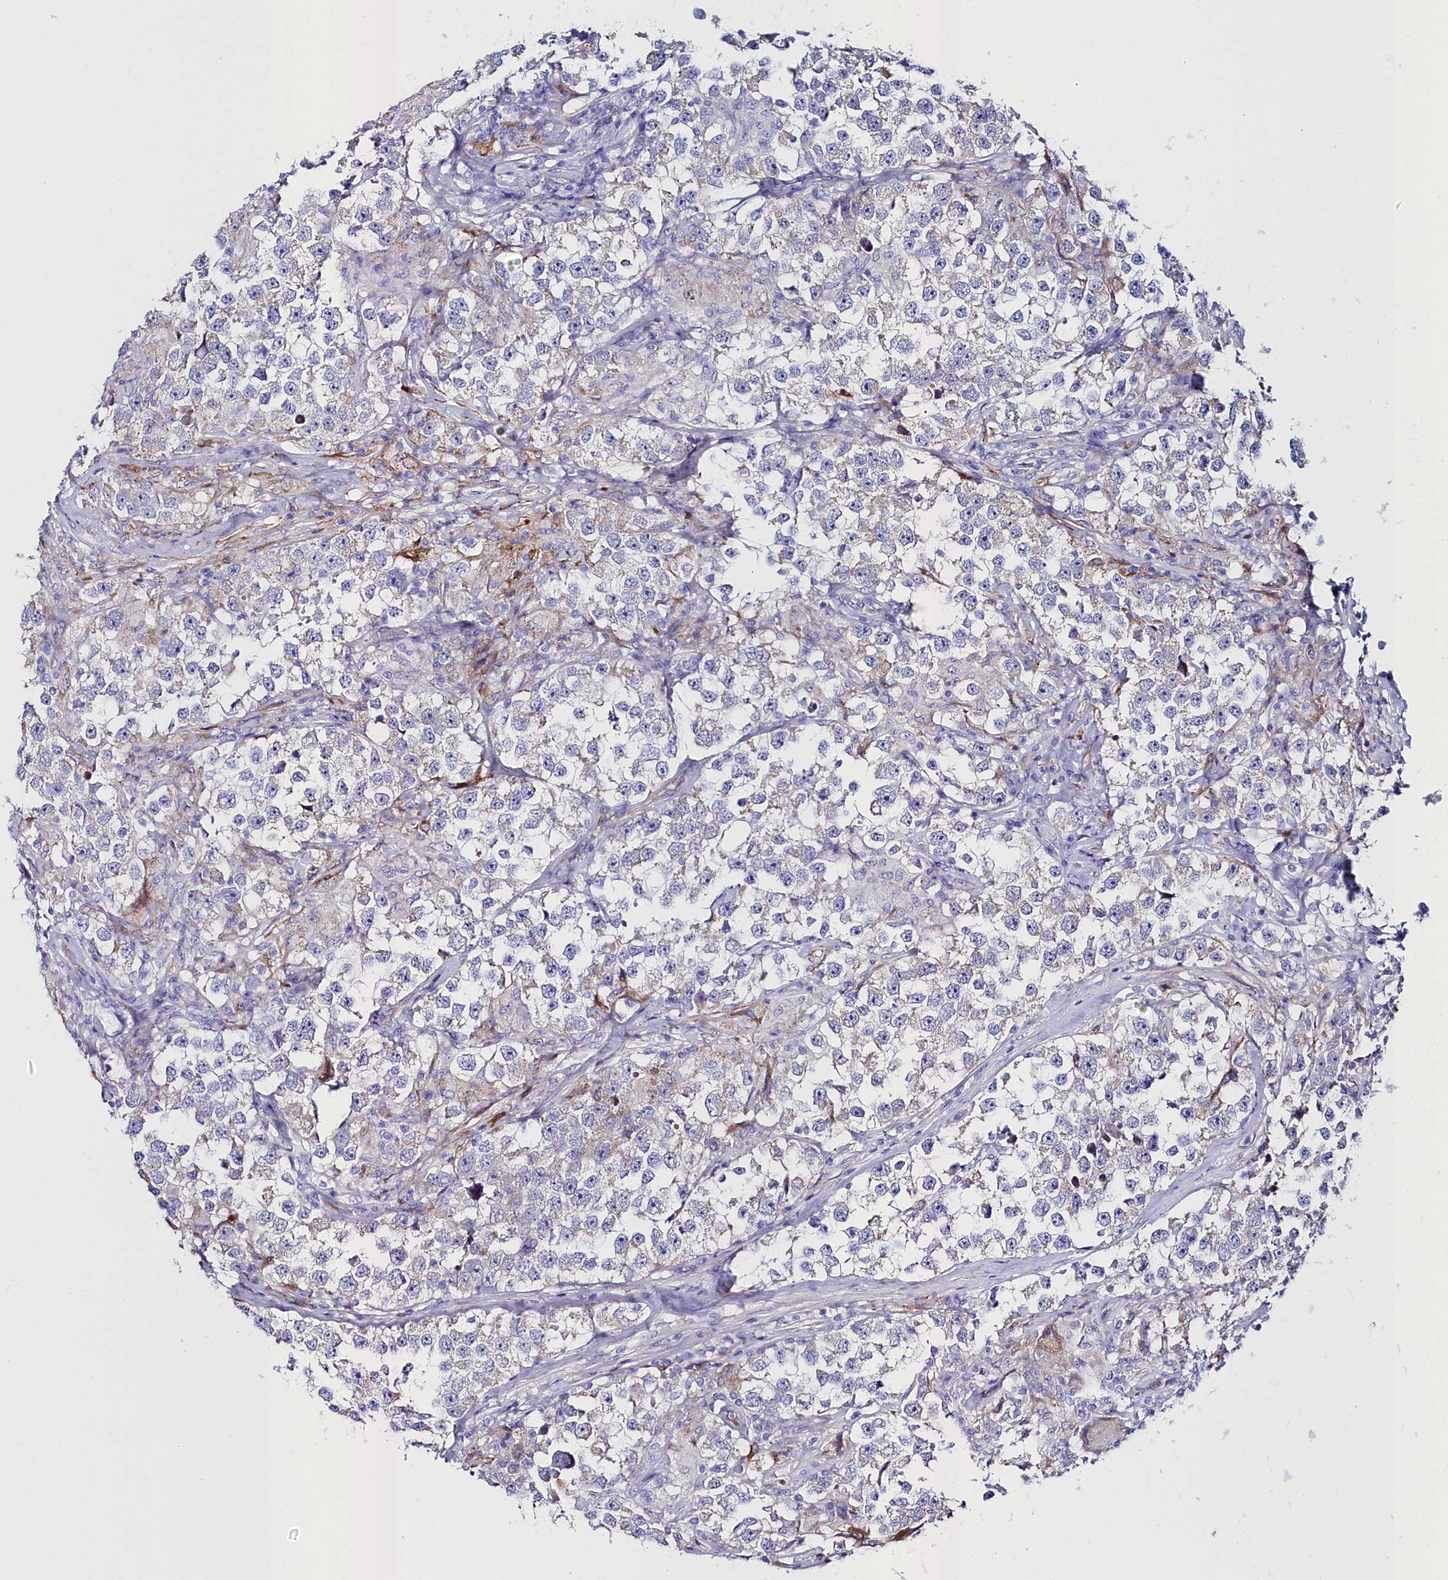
{"staining": {"intensity": "weak", "quantity": "<25%", "location": "cytoplasmic/membranous"}, "tissue": "testis cancer", "cell_type": "Tumor cells", "image_type": "cancer", "snomed": [{"axis": "morphology", "description": "Seminoma, NOS"}, {"axis": "topography", "description": "Testis"}], "caption": "Protein analysis of testis cancer (seminoma) reveals no significant staining in tumor cells. (DAB (3,3'-diaminobenzidine) immunohistochemistry (IHC) visualized using brightfield microscopy, high magnification).", "gene": "SLC49A3", "patient": {"sex": "male", "age": 46}}